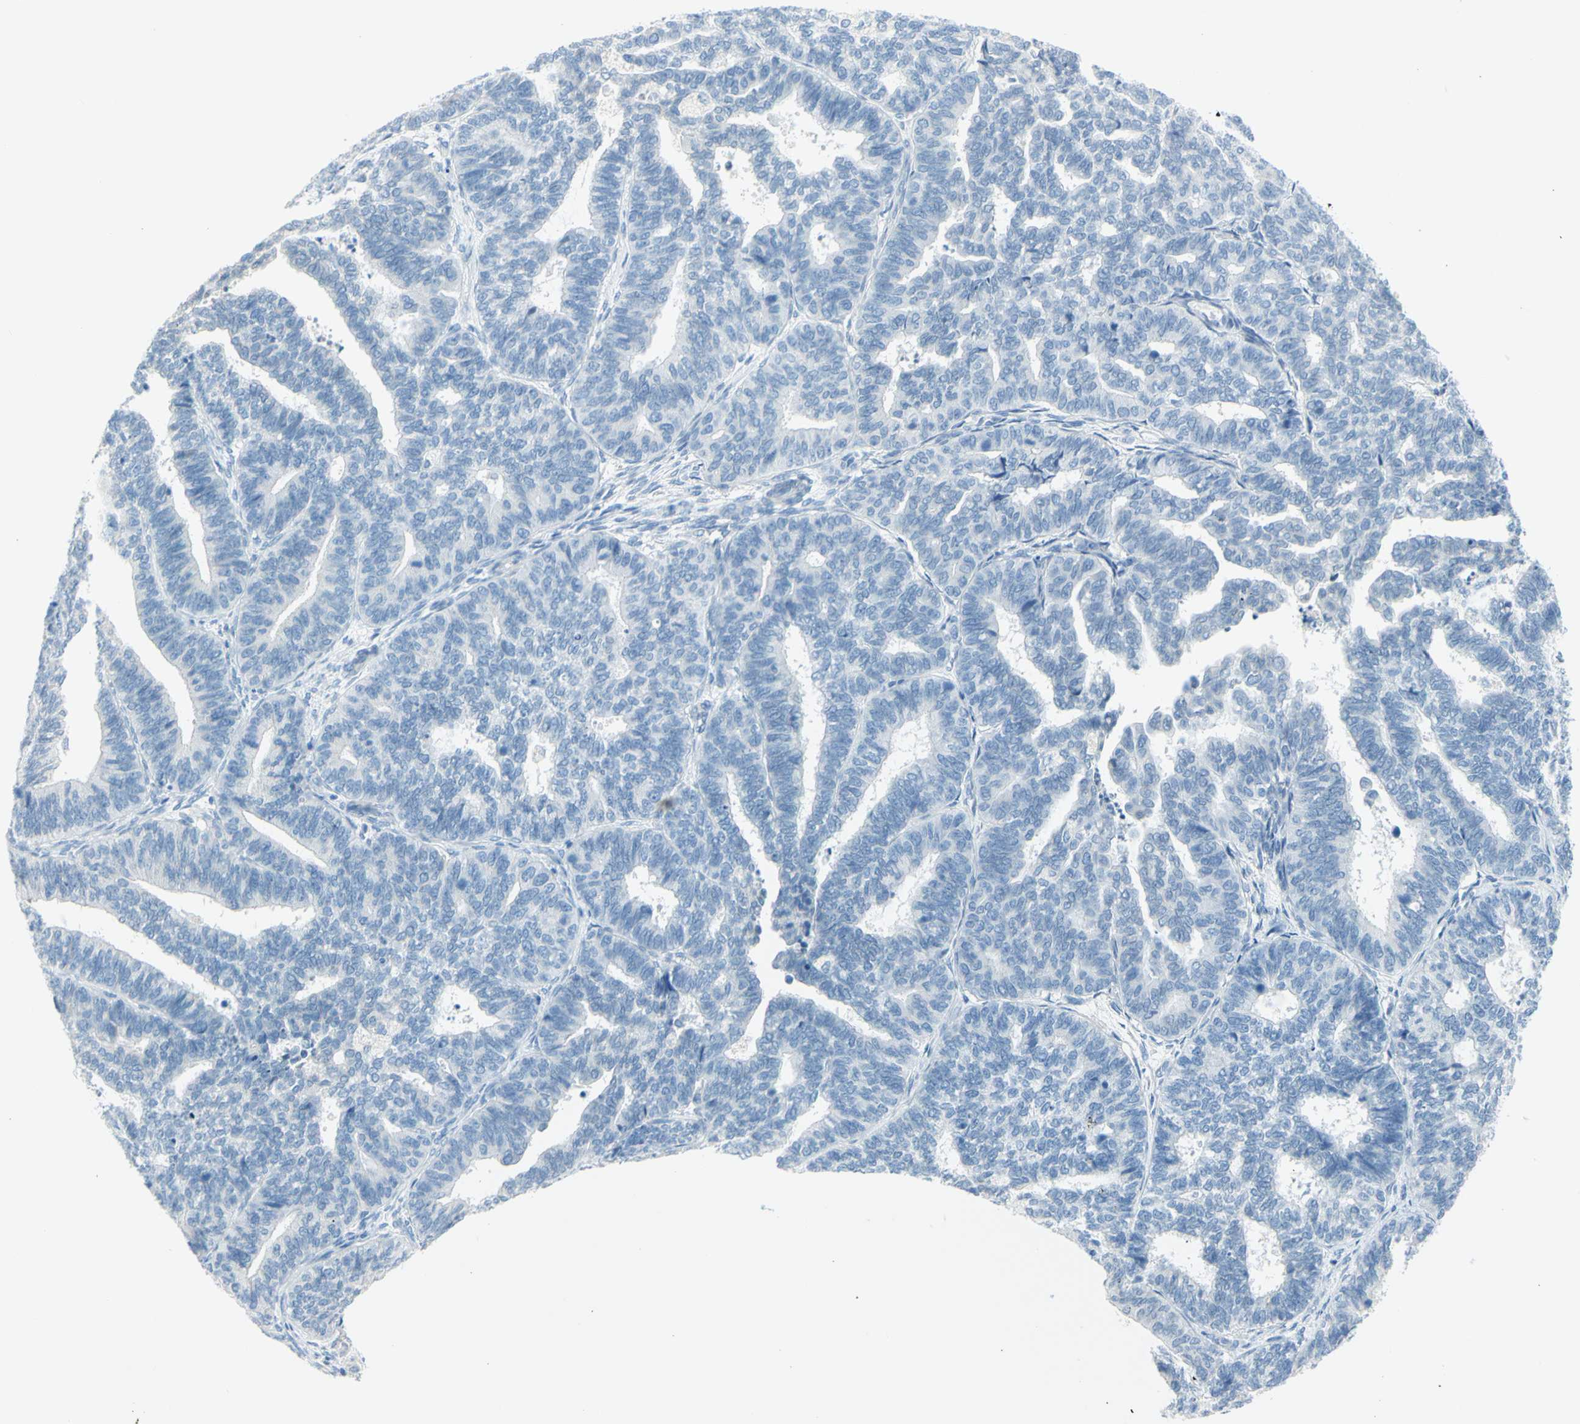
{"staining": {"intensity": "negative", "quantity": "none", "location": "none"}, "tissue": "endometrial cancer", "cell_type": "Tumor cells", "image_type": "cancer", "snomed": [{"axis": "morphology", "description": "Adenocarcinoma, NOS"}, {"axis": "topography", "description": "Endometrium"}], "caption": "Photomicrograph shows no significant protein positivity in tumor cells of endometrial cancer.", "gene": "DCT", "patient": {"sex": "female", "age": 70}}